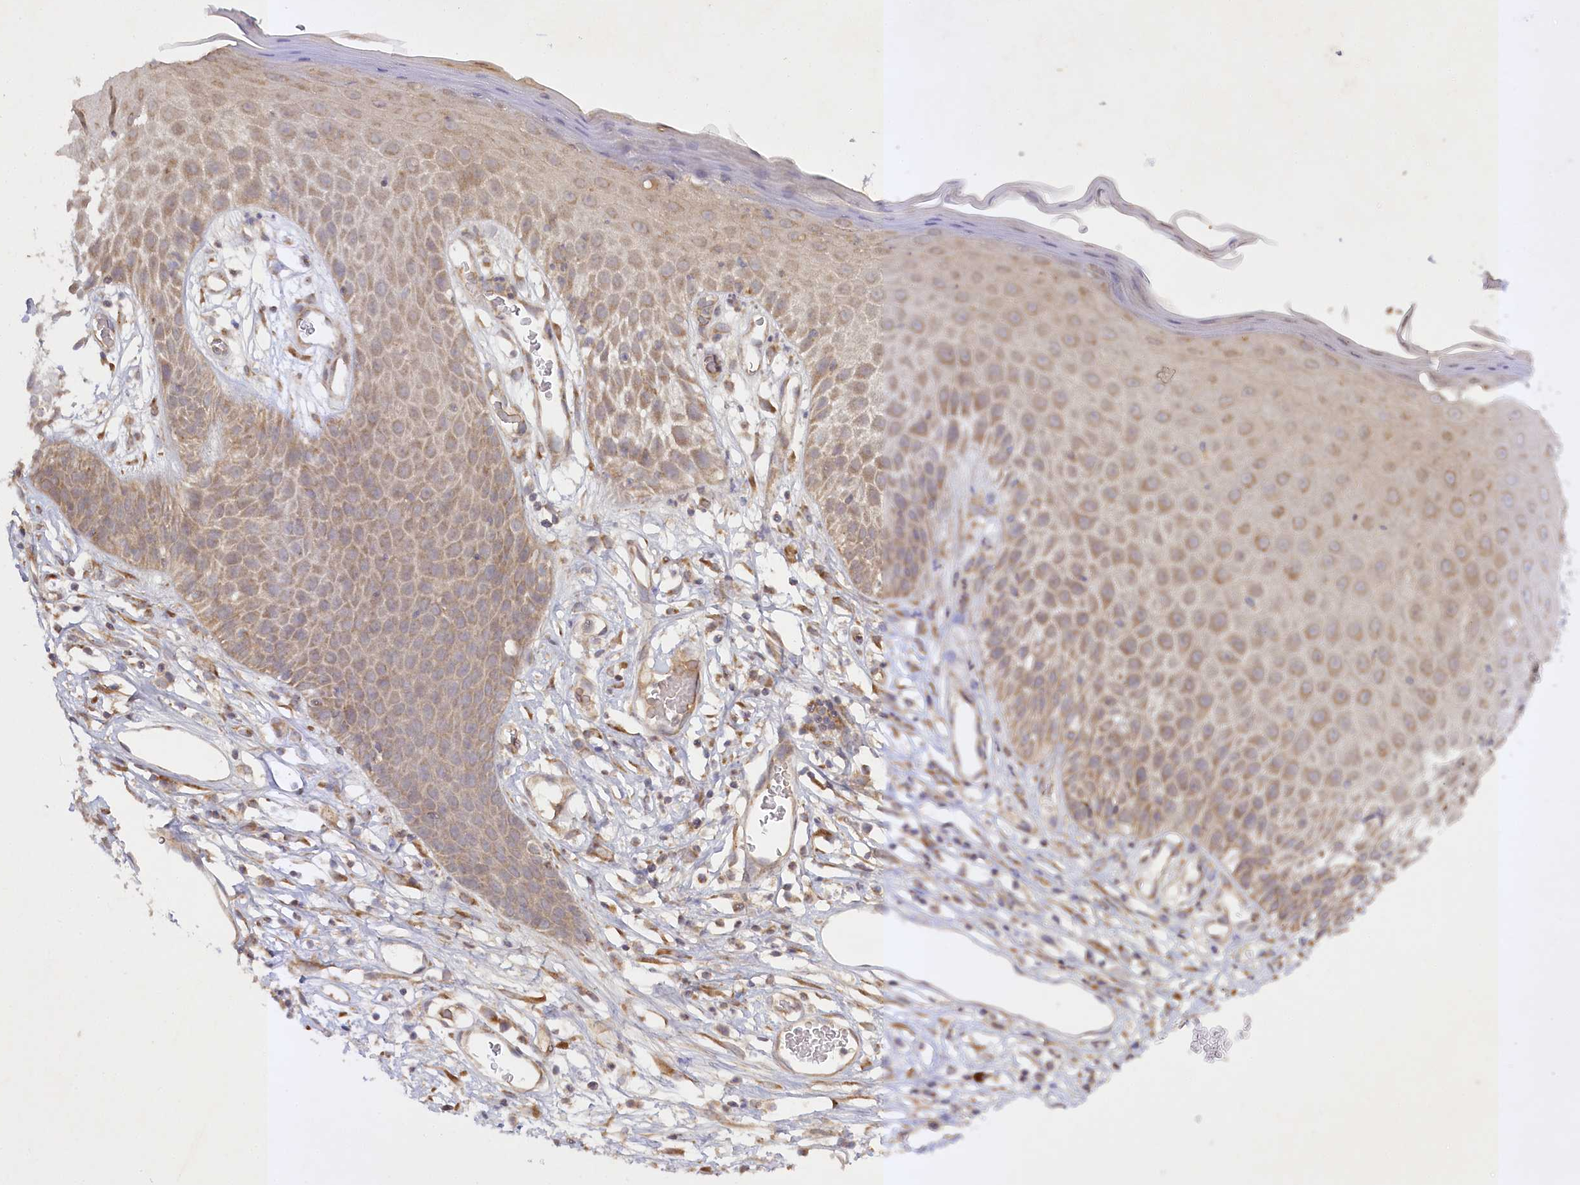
{"staining": {"intensity": "moderate", "quantity": ">75%", "location": "cytoplasmic/membranous"}, "tissue": "skin", "cell_type": "Epidermal cells", "image_type": "normal", "snomed": [{"axis": "morphology", "description": "Normal tissue, NOS"}, {"axis": "topography", "description": "Vulva"}], "caption": "Moderate cytoplasmic/membranous expression is seen in about >75% of epidermal cells in unremarkable skin. Using DAB (3,3'-diaminobenzidine) (brown) and hematoxylin (blue) stains, captured at high magnification using brightfield microscopy.", "gene": "TRAF3IP1", "patient": {"sex": "female", "age": 68}}